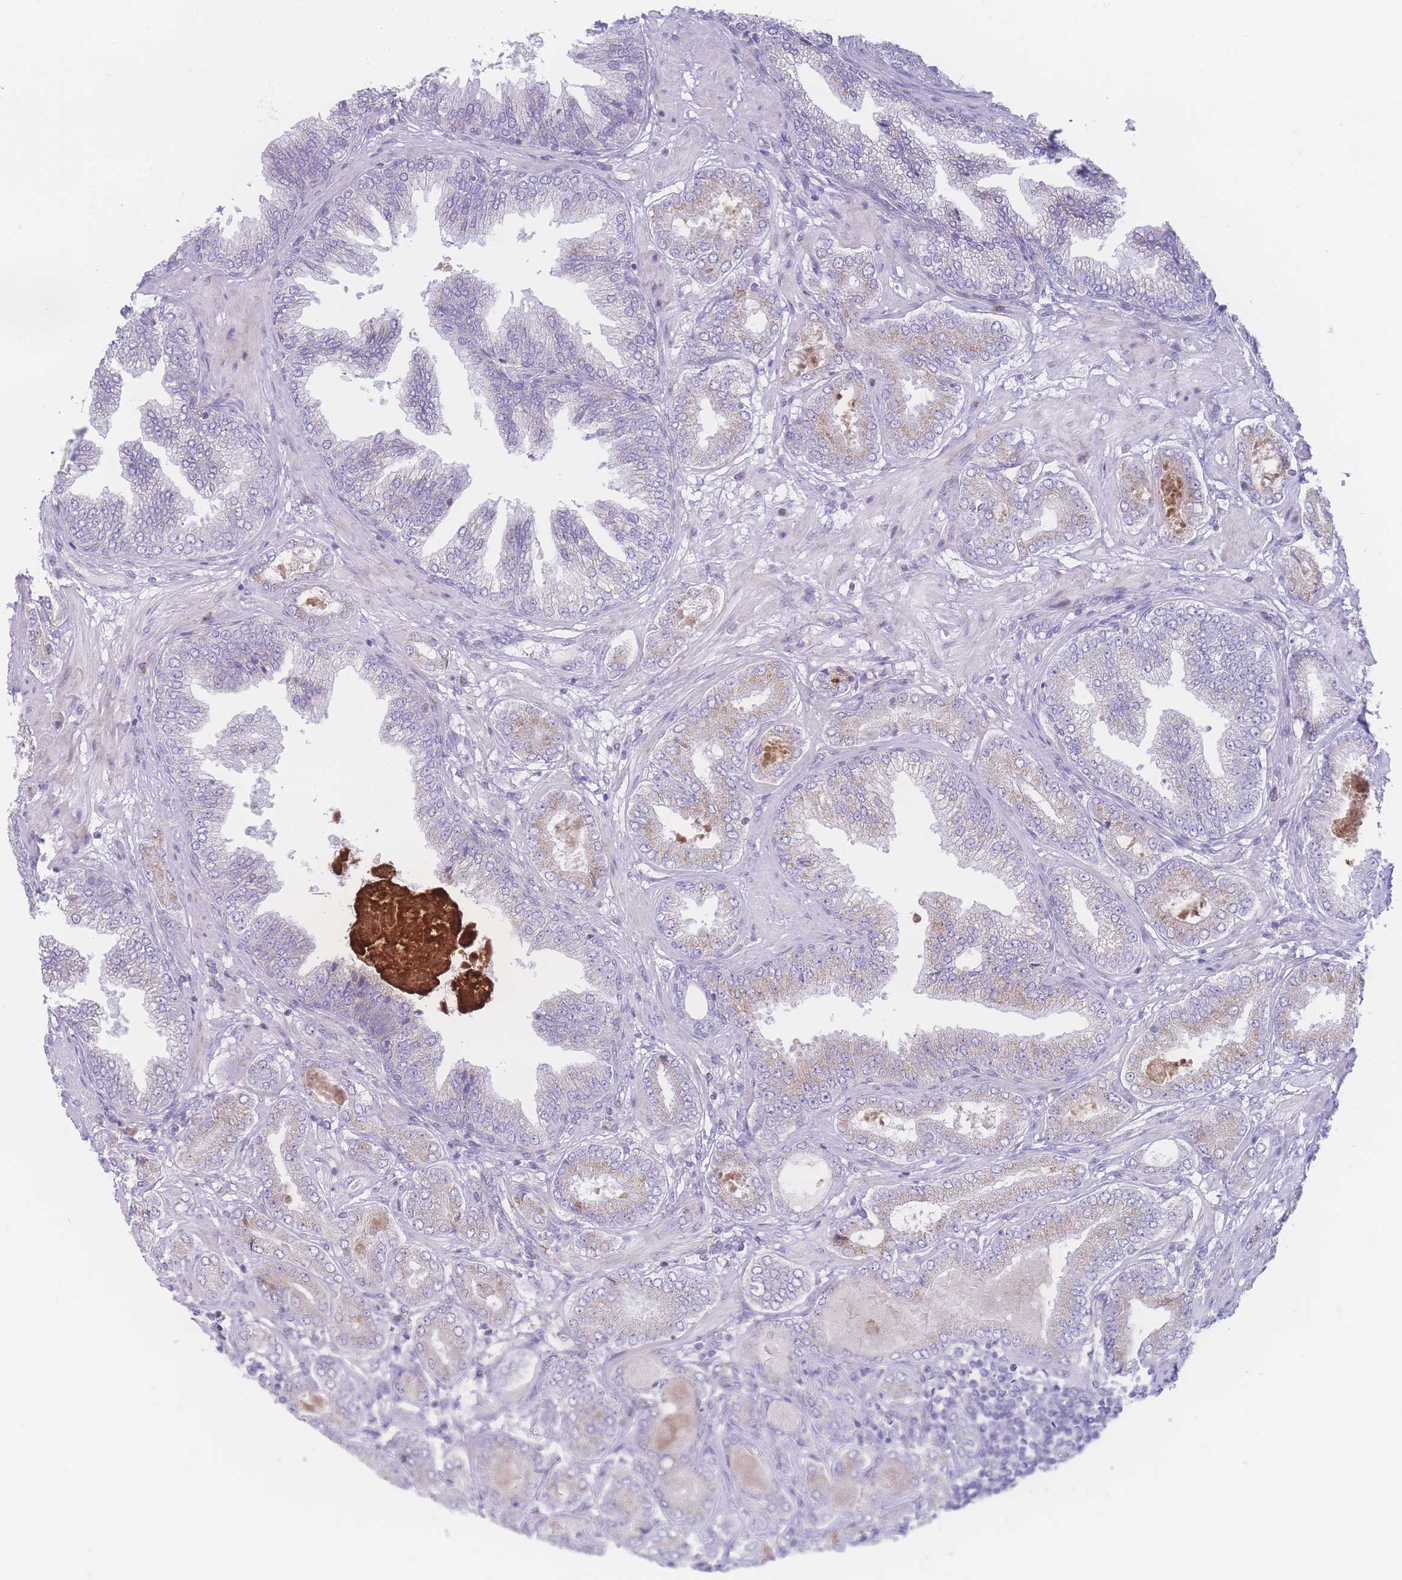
{"staining": {"intensity": "weak", "quantity": "<25%", "location": "cytoplasmic/membranous"}, "tissue": "prostate cancer", "cell_type": "Tumor cells", "image_type": "cancer", "snomed": [{"axis": "morphology", "description": "Adenocarcinoma, Low grade"}, {"axis": "topography", "description": "Prostate"}], "caption": "Protein analysis of prostate cancer demonstrates no significant staining in tumor cells.", "gene": "NBEAL1", "patient": {"sex": "male", "age": 63}}